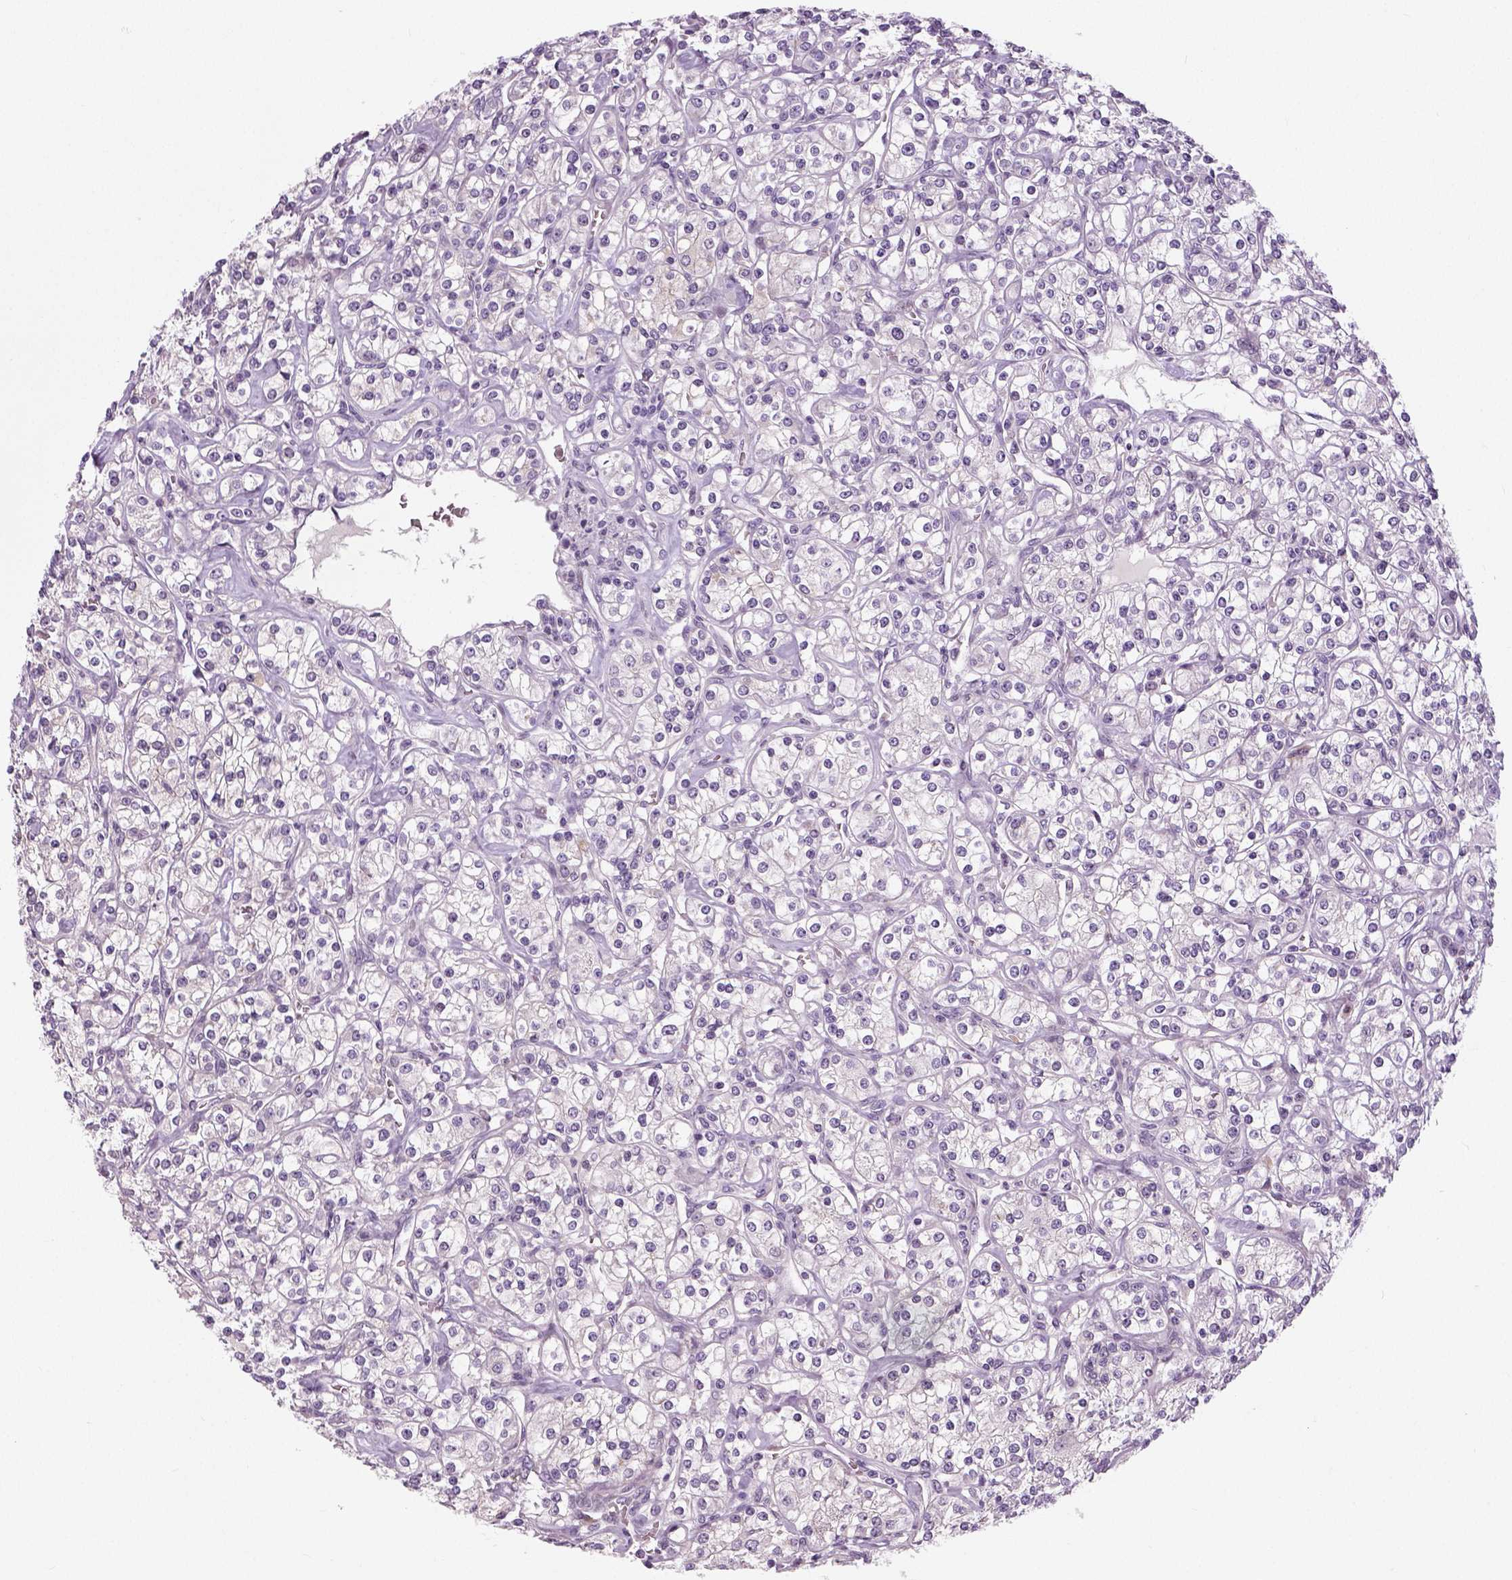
{"staining": {"intensity": "negative", "quantity": "none", "location": "none"}, "tissue": "renal cancer", "cell_type": "Tumor cells", "image_type": "cancer", "snomed": [{"axis": "morphology", "description": "Adenocarcinoma, NOS"}, {"axis": "topography", "description": "Kidney"}], "caption": "Renal adenocarcinoma was stained to show a protein in brown. There is no significant positivity in tumor cells.", "gene": "NECAB1", "patient": {"sex": "male", "age": 77}}